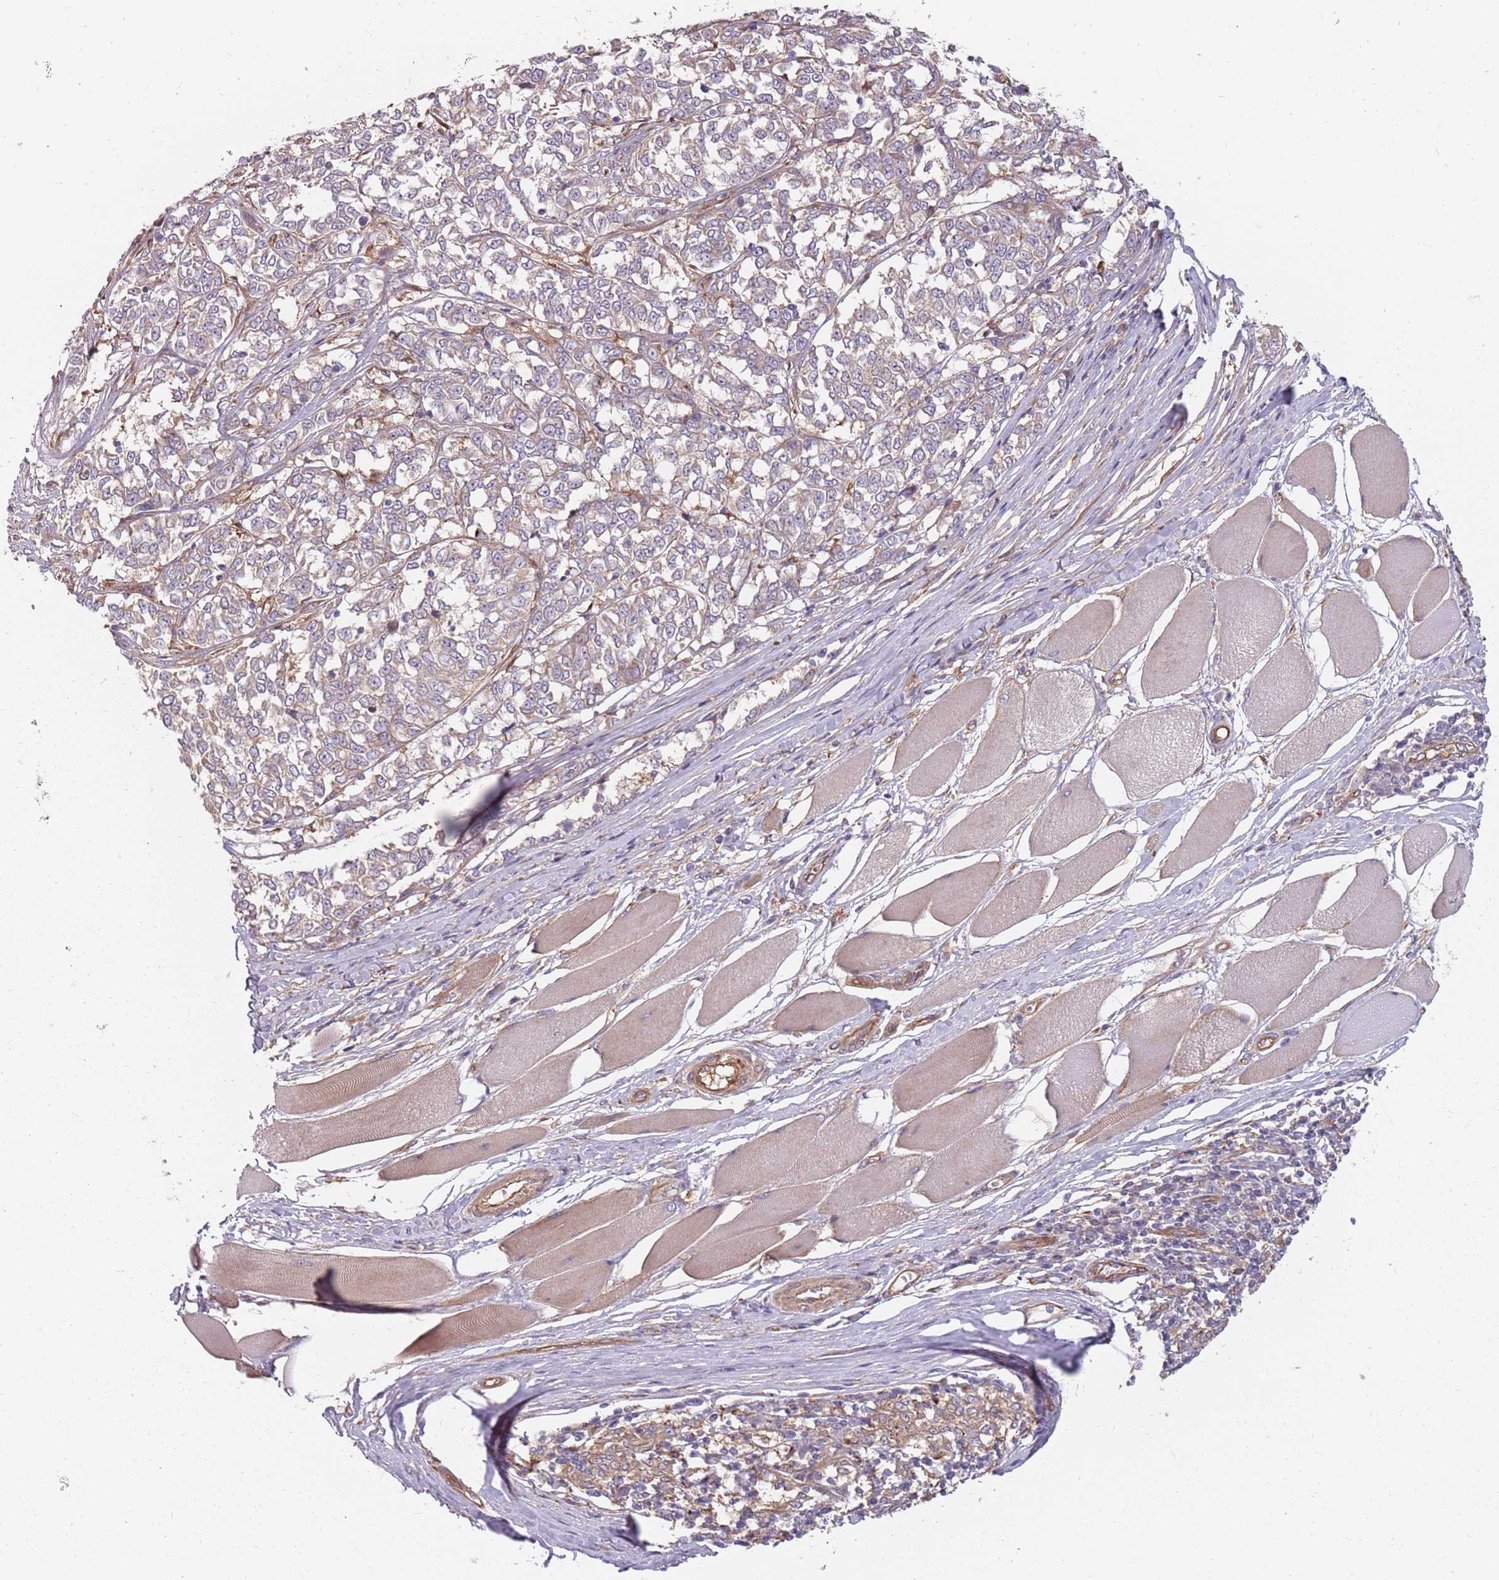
{"staining": {"intensity": "weak", "quantity": "<25%", "location": "cytoplasmic/membranous"}, "tissue": "melanoma", "cell_type": "Tumor cells", "image_type": "cancer", "snomed": [{"axis": "morphology", "description": "Malignant melanoma, NOS"}, {"axis": "topography", "description": "Skin"}], "caption": "Immunohistochemical staining of malignant melanoma demonstrates no significant expression in tumor cells. (DAB immunohistochemistry visualized using brightfield microscopy, high magnification).", "gene": "SPDL1", "patient": {"sex": "female", "age": 72}}